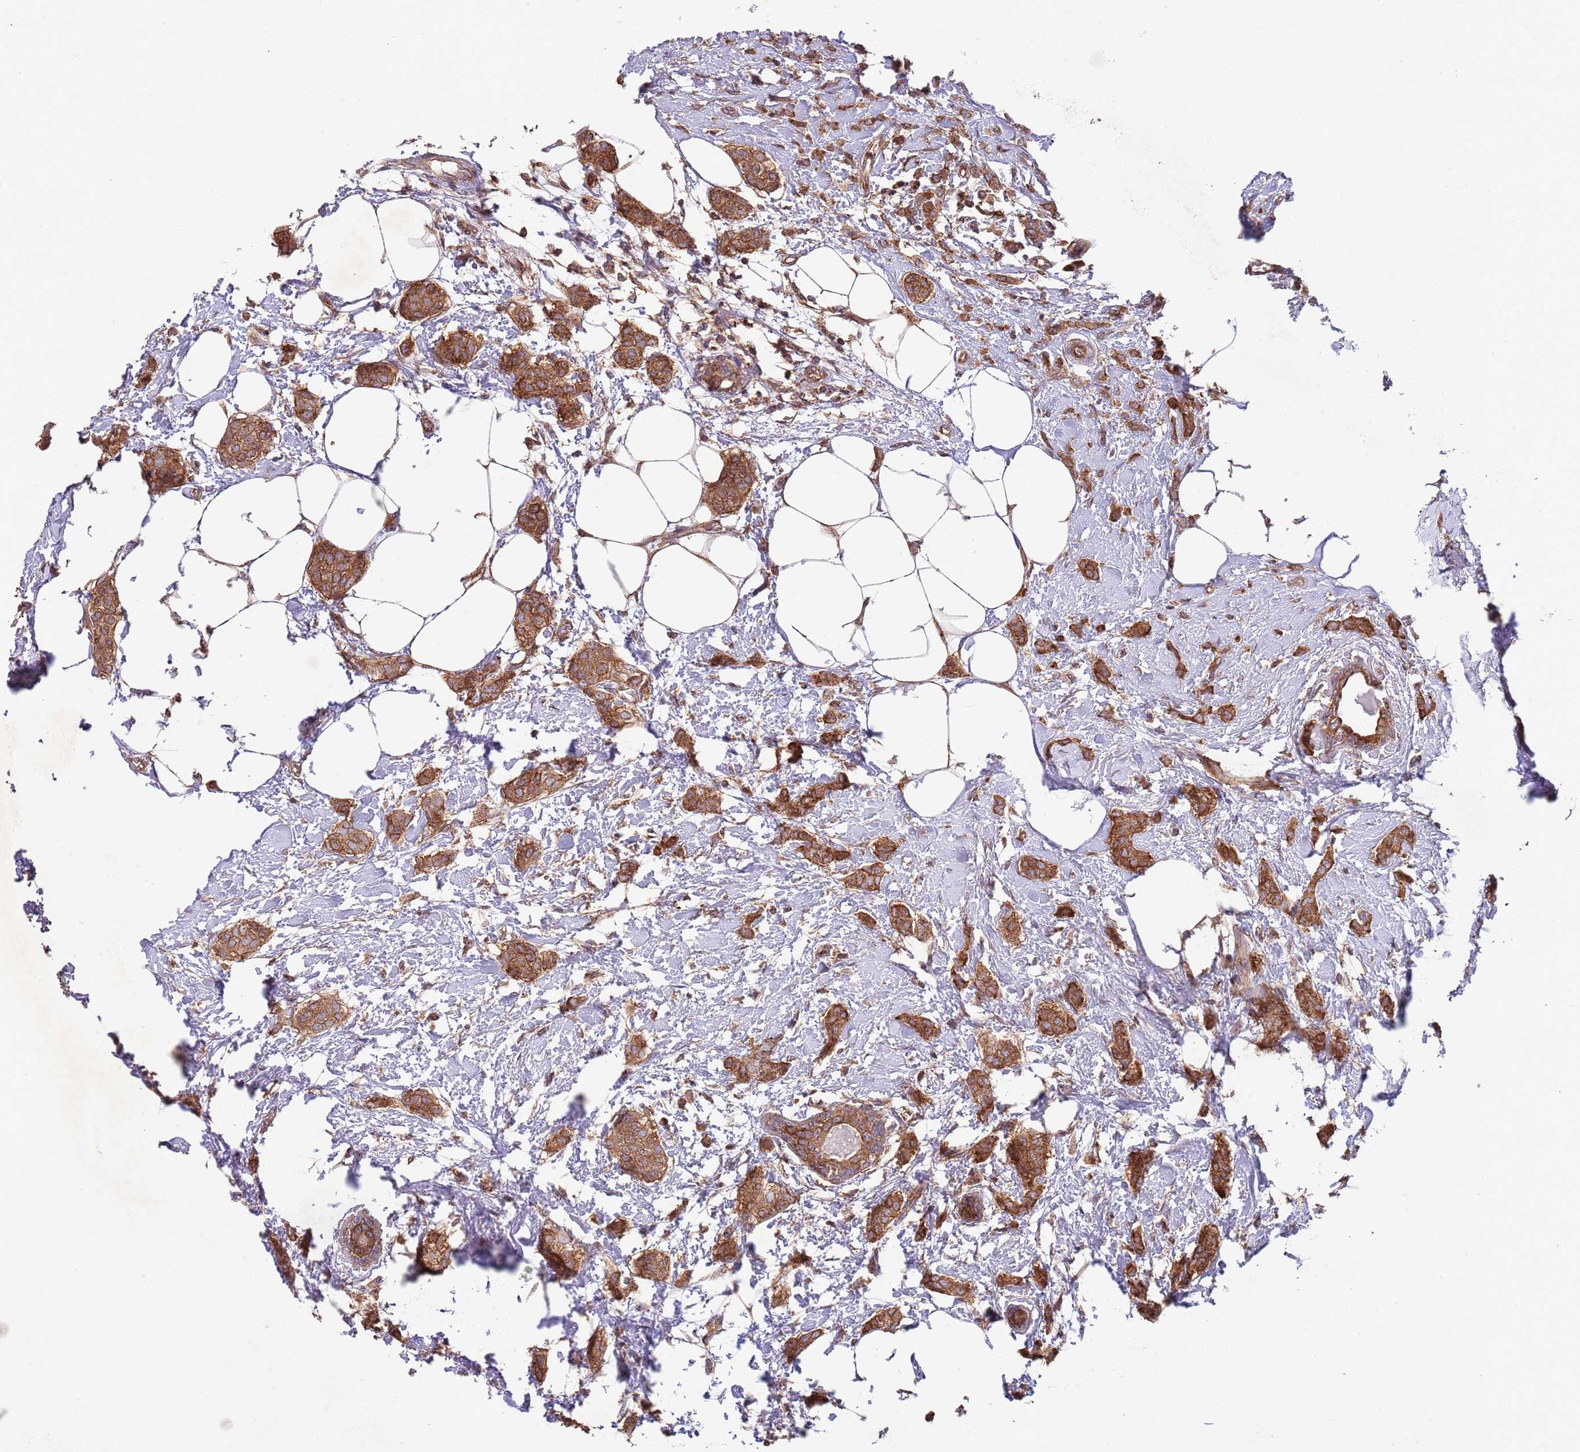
{"staining": {"intensity": "moderate", "quantity": ">75%", "location": "cytoplasmic/membranous"}, "tissue": "breast cancer", "cell_type": "Tumor cells", "image_type": "cancer", "snomed": [{"axis": "morphology", "description": "Duct carcinoma"}, {"axis": "topography", "description": "Breast"}], "caption": "DAB immunohistochemical staining of breast intraductal carcinoma displays moderate cytoplasmic/membranous protein expression in about >75% of tumor cells. (DAB (3,3'-diaminobenzidine) IHC, brown staining for protein, blue staining for nuclei).", "gene": "RNF19B", "patient": {"sex": "female", "age": 72}}